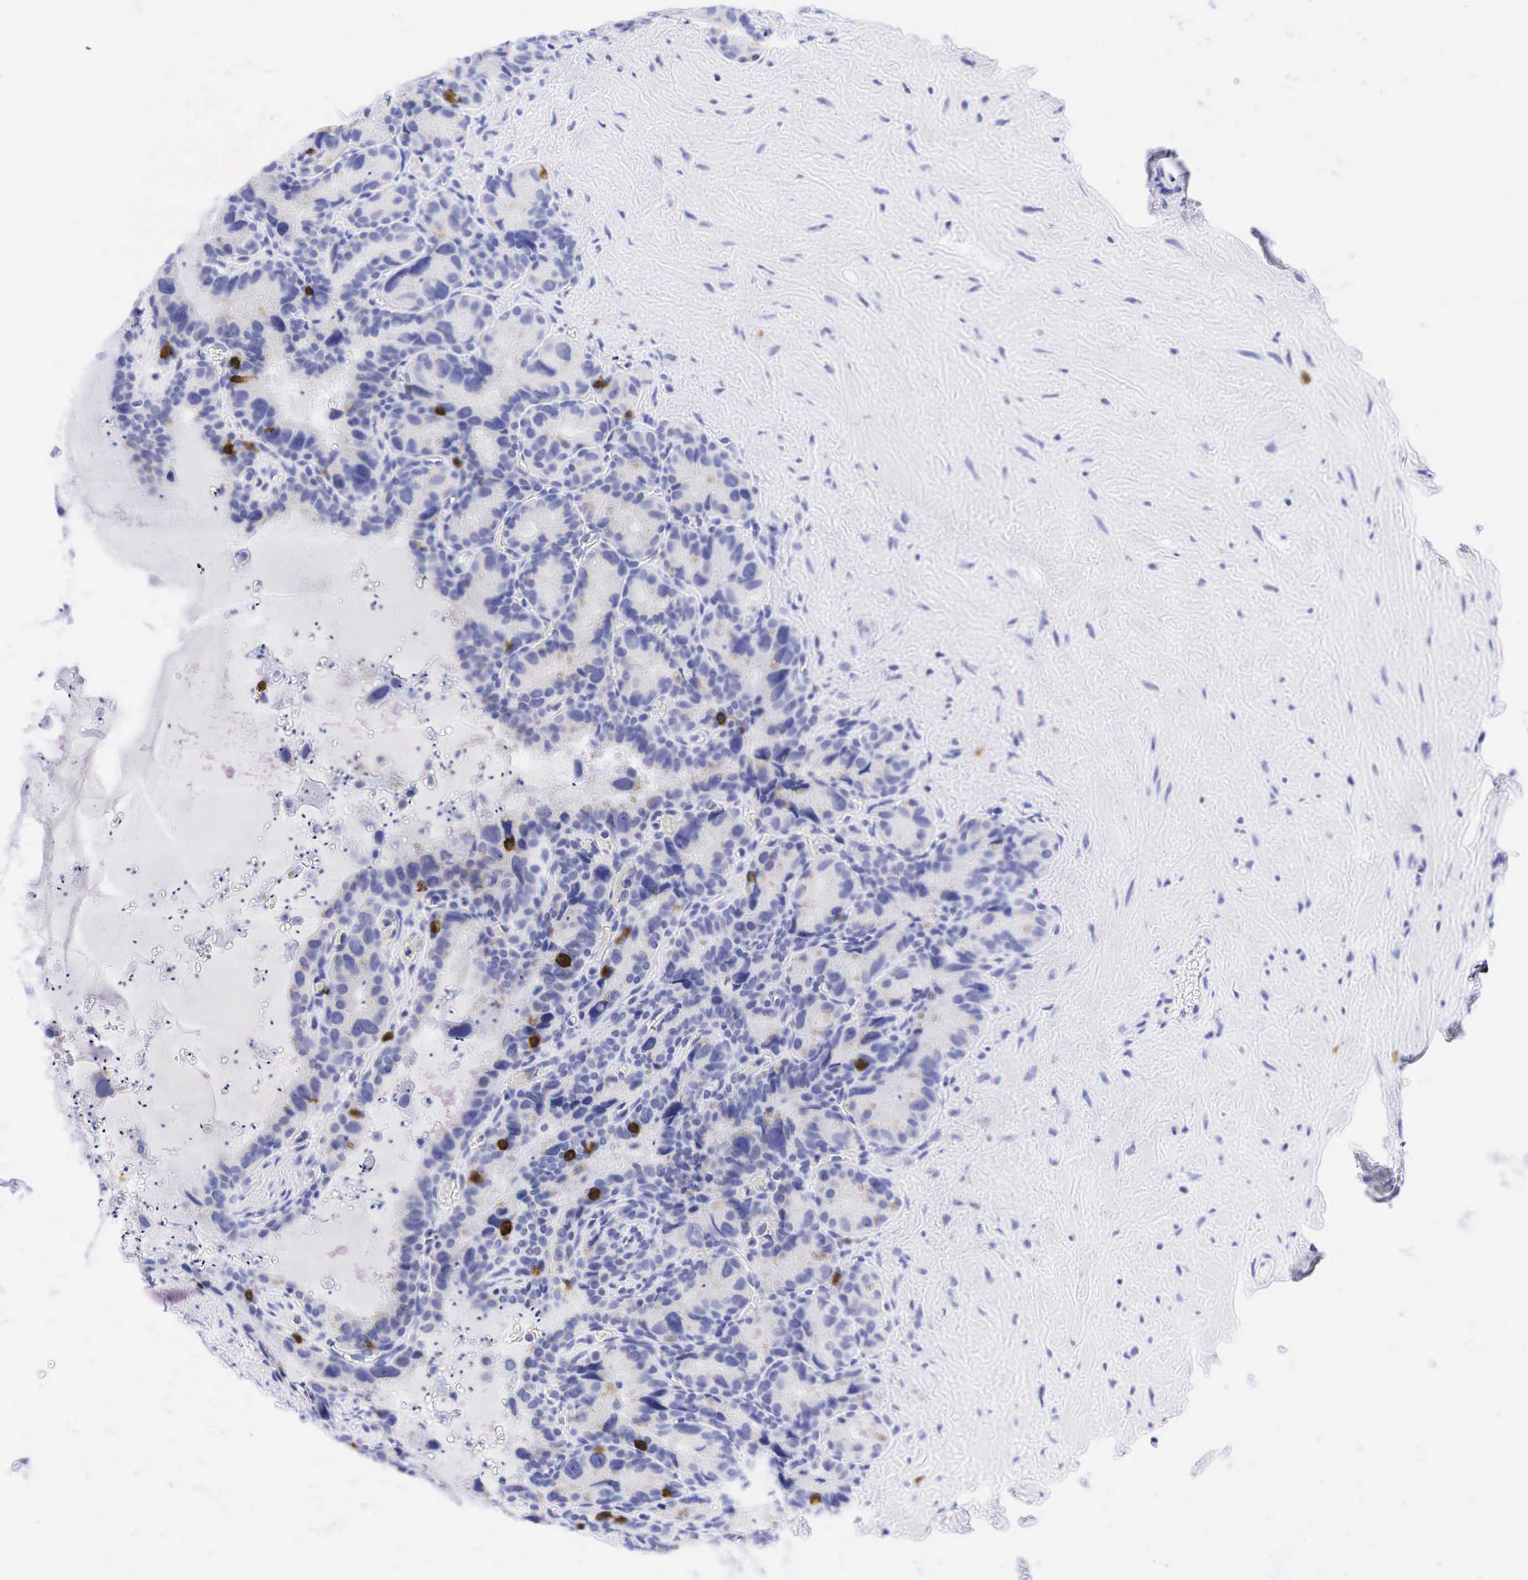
{"staining": {"intensity": "negative", "quantity": "none", "location": "none"}, "tissue": "seminal vesicle", "cell_type": "Glandular cells", "image_type": "normal", "snomed": [{"axis": "morphology", "description": "Normal tissue, NOS"}, {"axis": "topography", "description": "Seminal veicle"}], "caption": "Immunohistochemistry (IHC) micrograph of normal human seminal vesicle stained for a protein (brown), which reveals no expression in glandular cells. (IHC, brightfield microscopy, high magnification).", "gene": "CD8A", "patient": {"sex": "male", "age": 63}}